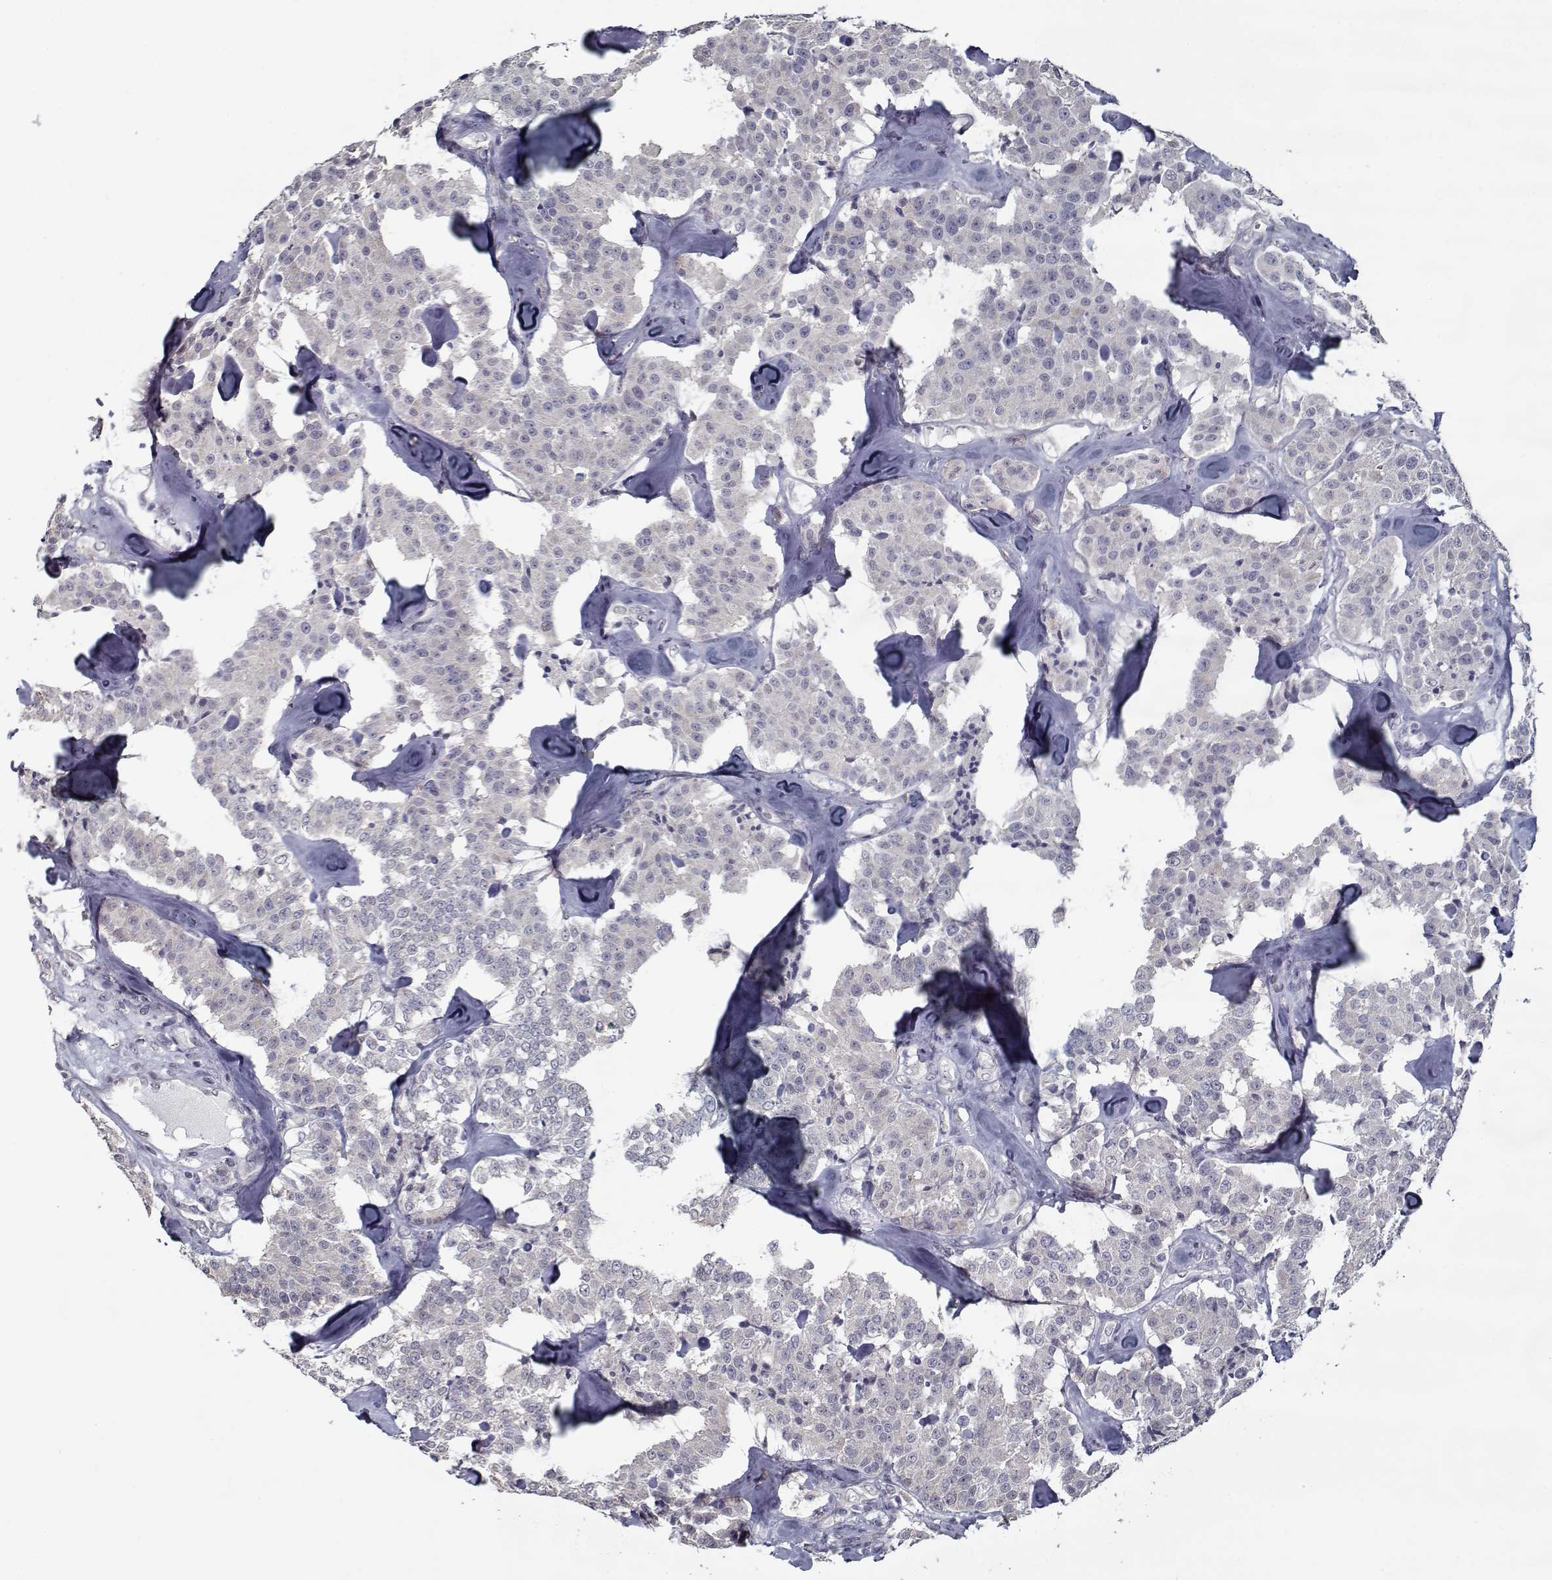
{"staining": {"intensity": "negative", "quantity": "none", "location": "none"}, "tissue": "carcinoid", "cell_type": "Tumor cells", "image_type": "cancer", "snomed": [{"axis": "morphology", "description": "Carcinoid, malignant, NOS"}, {"axis": "topography", "description": "Pancreas"}], "caption": "There is no significant expression in tumor cells of carcinoid.", "gene": "SEC16B", "patient": {"sex": "male", "age": 41}}